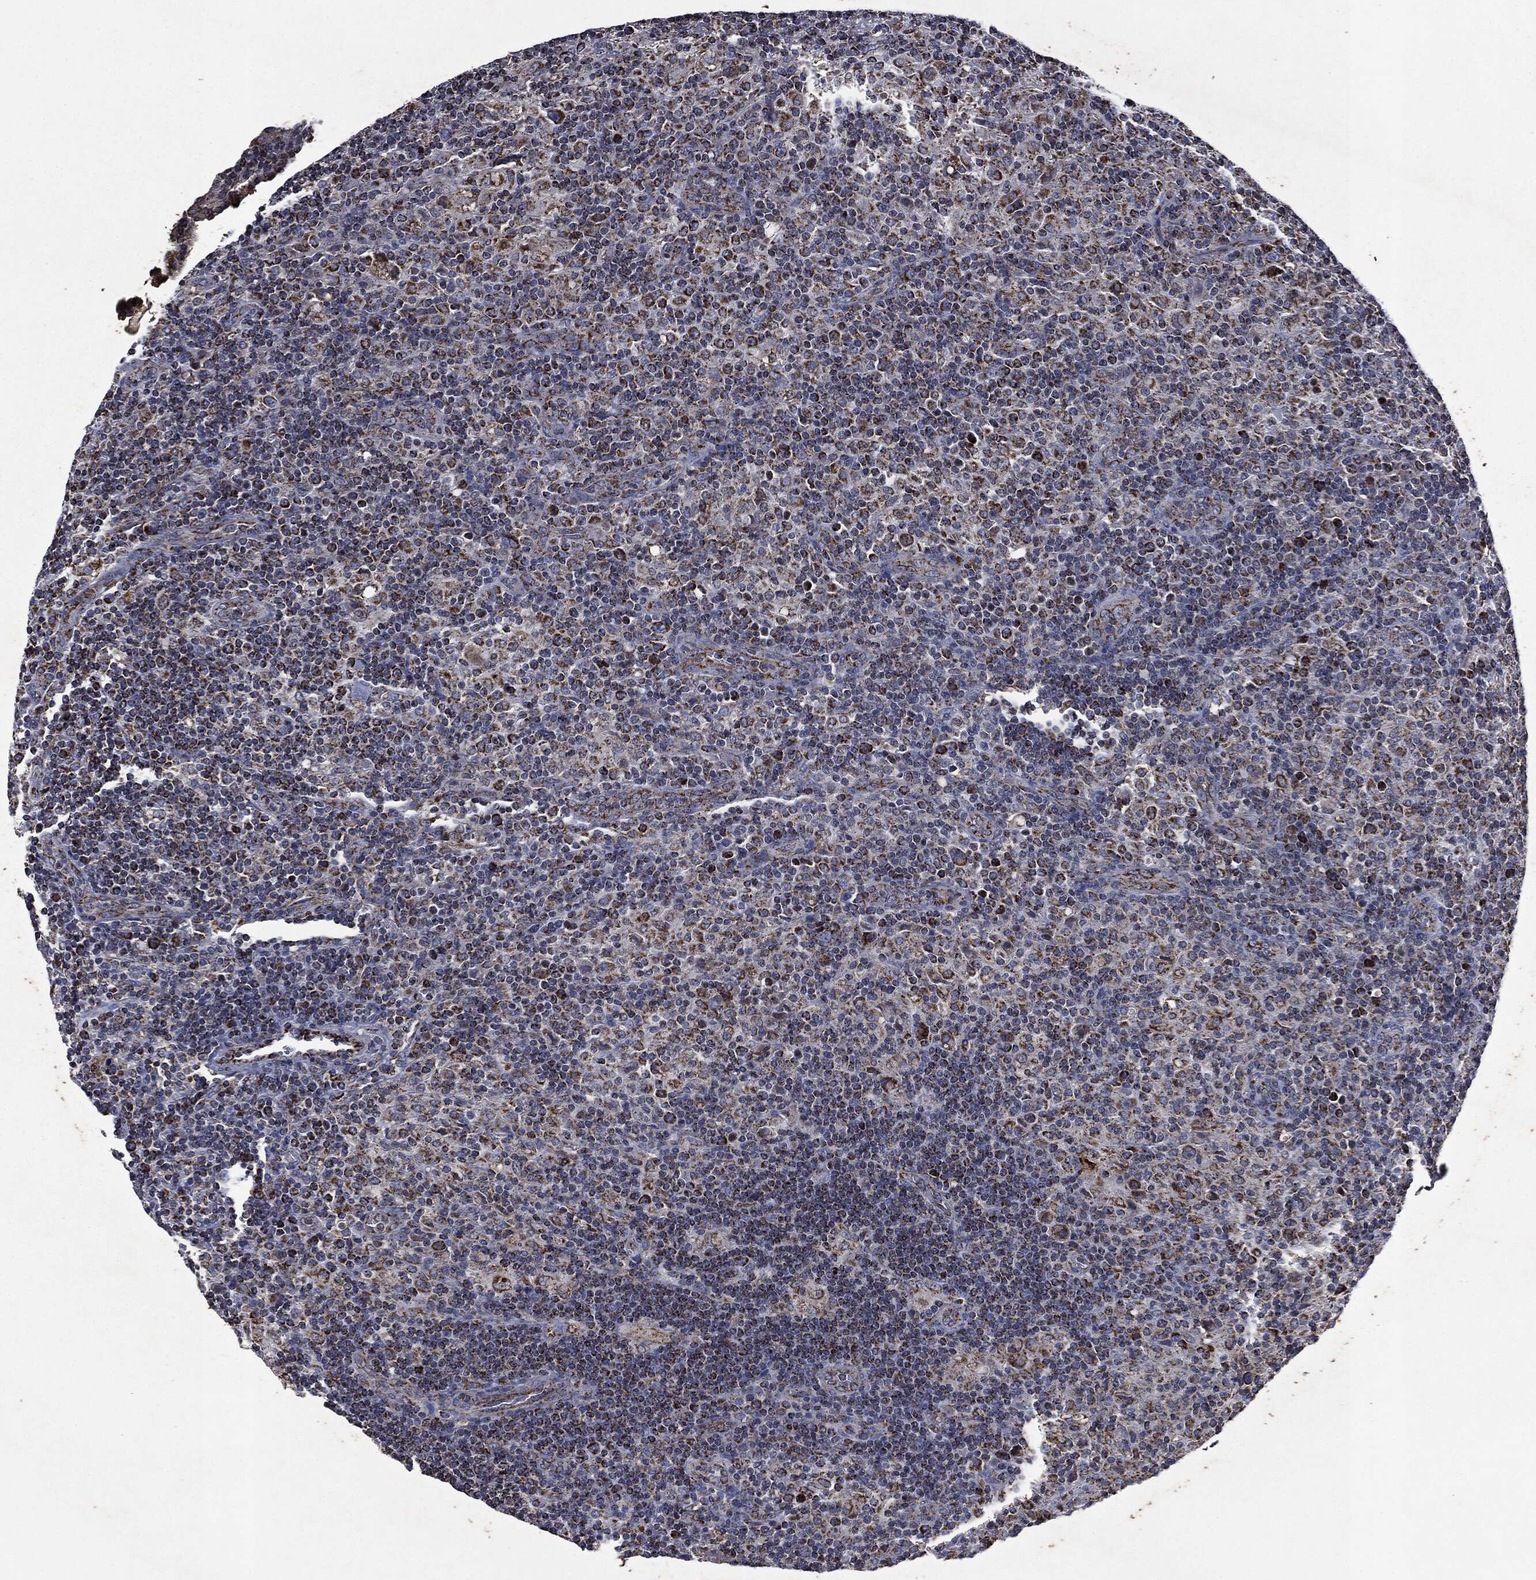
{"staining": {"intensity": "moderate", "quantity": ">75%", "location": "cytoplasmic/membranous"}, "tissue": "lymphoma", "cell_type": "Tumor cells", "image_type": "cancer", "snomed": [{"axis": "morphology", "description": "Hodgkin's disease, NOS"}, {"axis": "topography", "description": "Lymph node"}], "caption": "IHC (DAB) staining of human Hodgkin's disease reveals moderate cytoplasmic/membranous protein positivity in approximately >75% of tumor cells.", "gene": "RYK", "patient": {"sex": "male", "age": 70}}